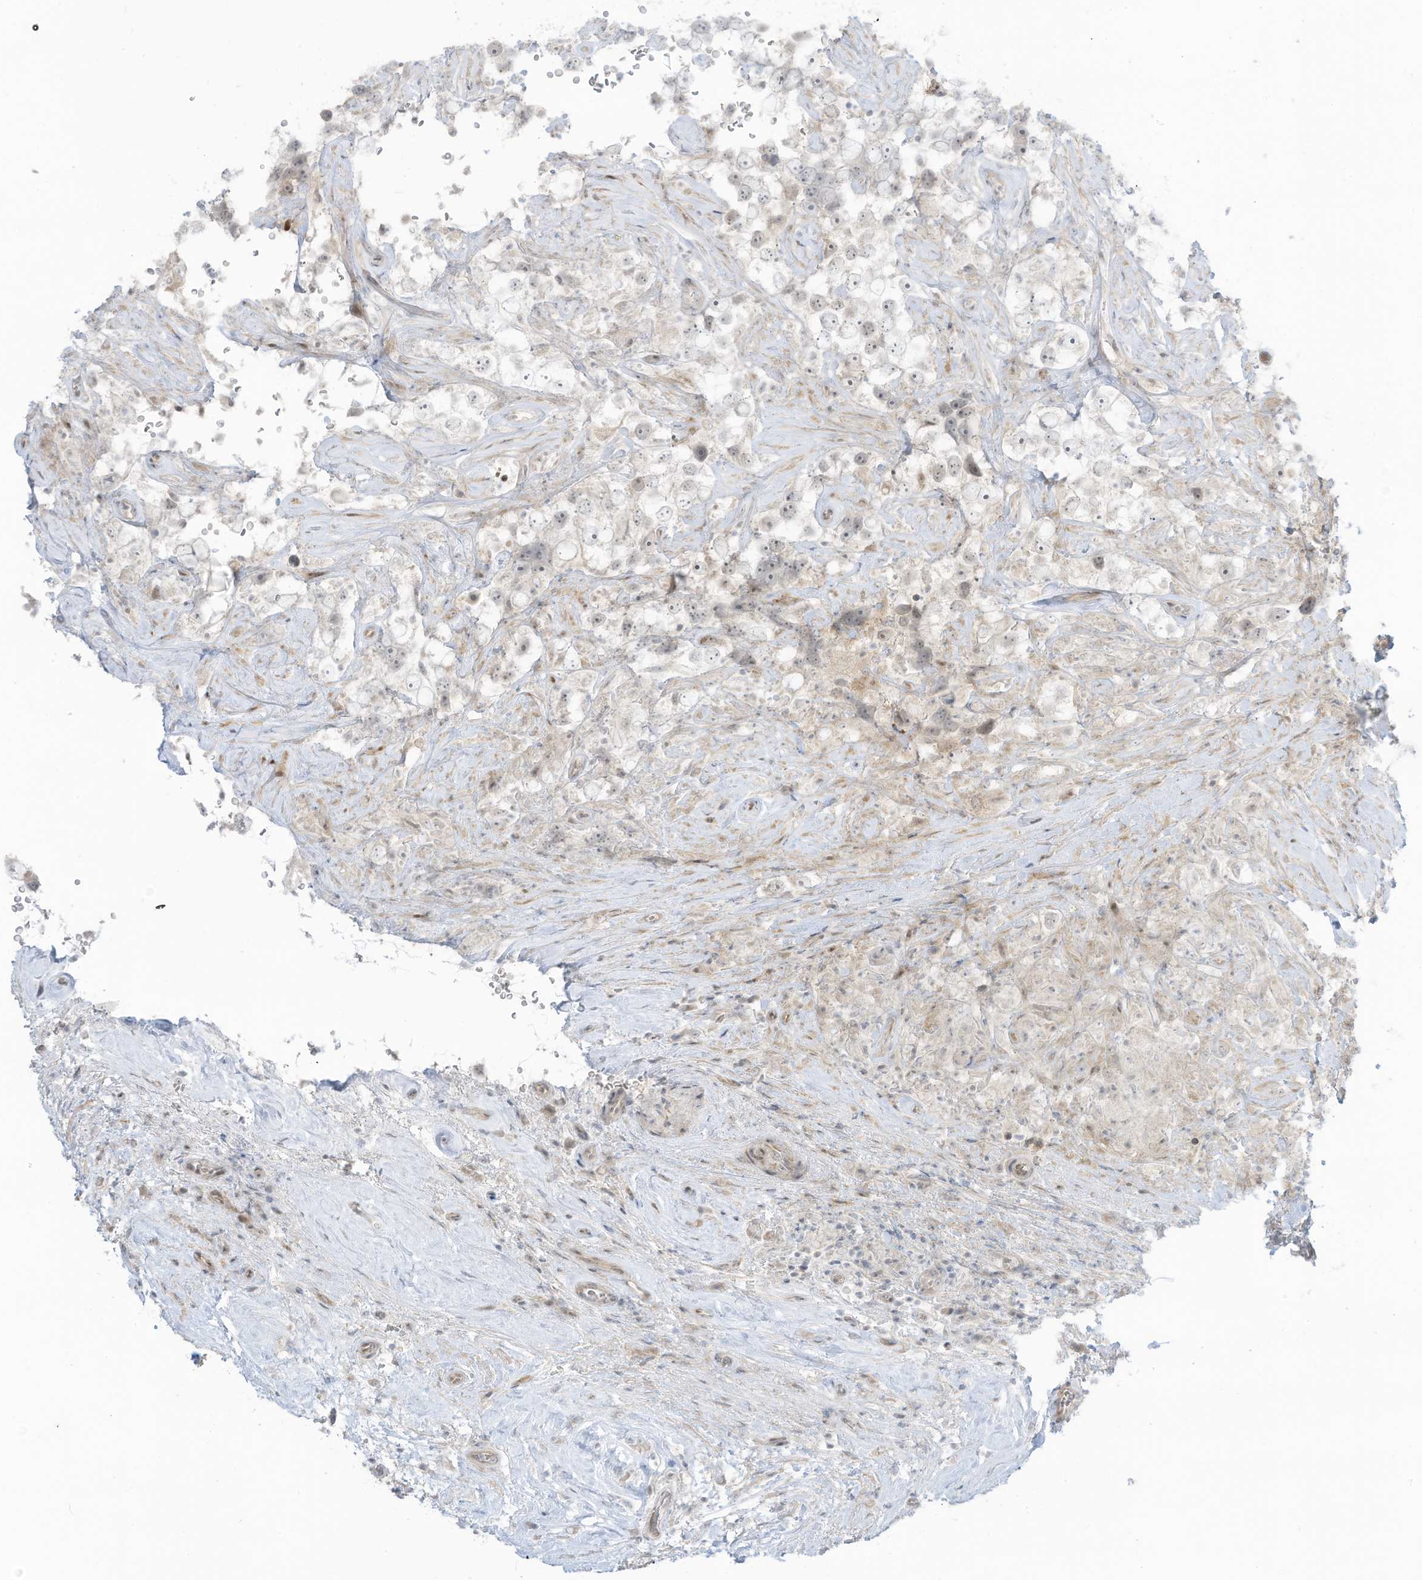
{"staining": {"intensity": "weak", "quantity": "<25%", "location": "cytoplasmic/membranous,nuclear"}, "tissue": "testis cancer", "cell_type": "Tumor cells", "image_type": "cancer", "snomed": [{"axis": "morphology", "description": "Seminoma, NOS"}, {"axis": "topography", "description": "Testis"}], "caption": "IHC of seminoma (testis) demonstrates no positivity in tumor cells.", "gene": "ASPRV1", "patient": {"sex": "male", "age": 49}}